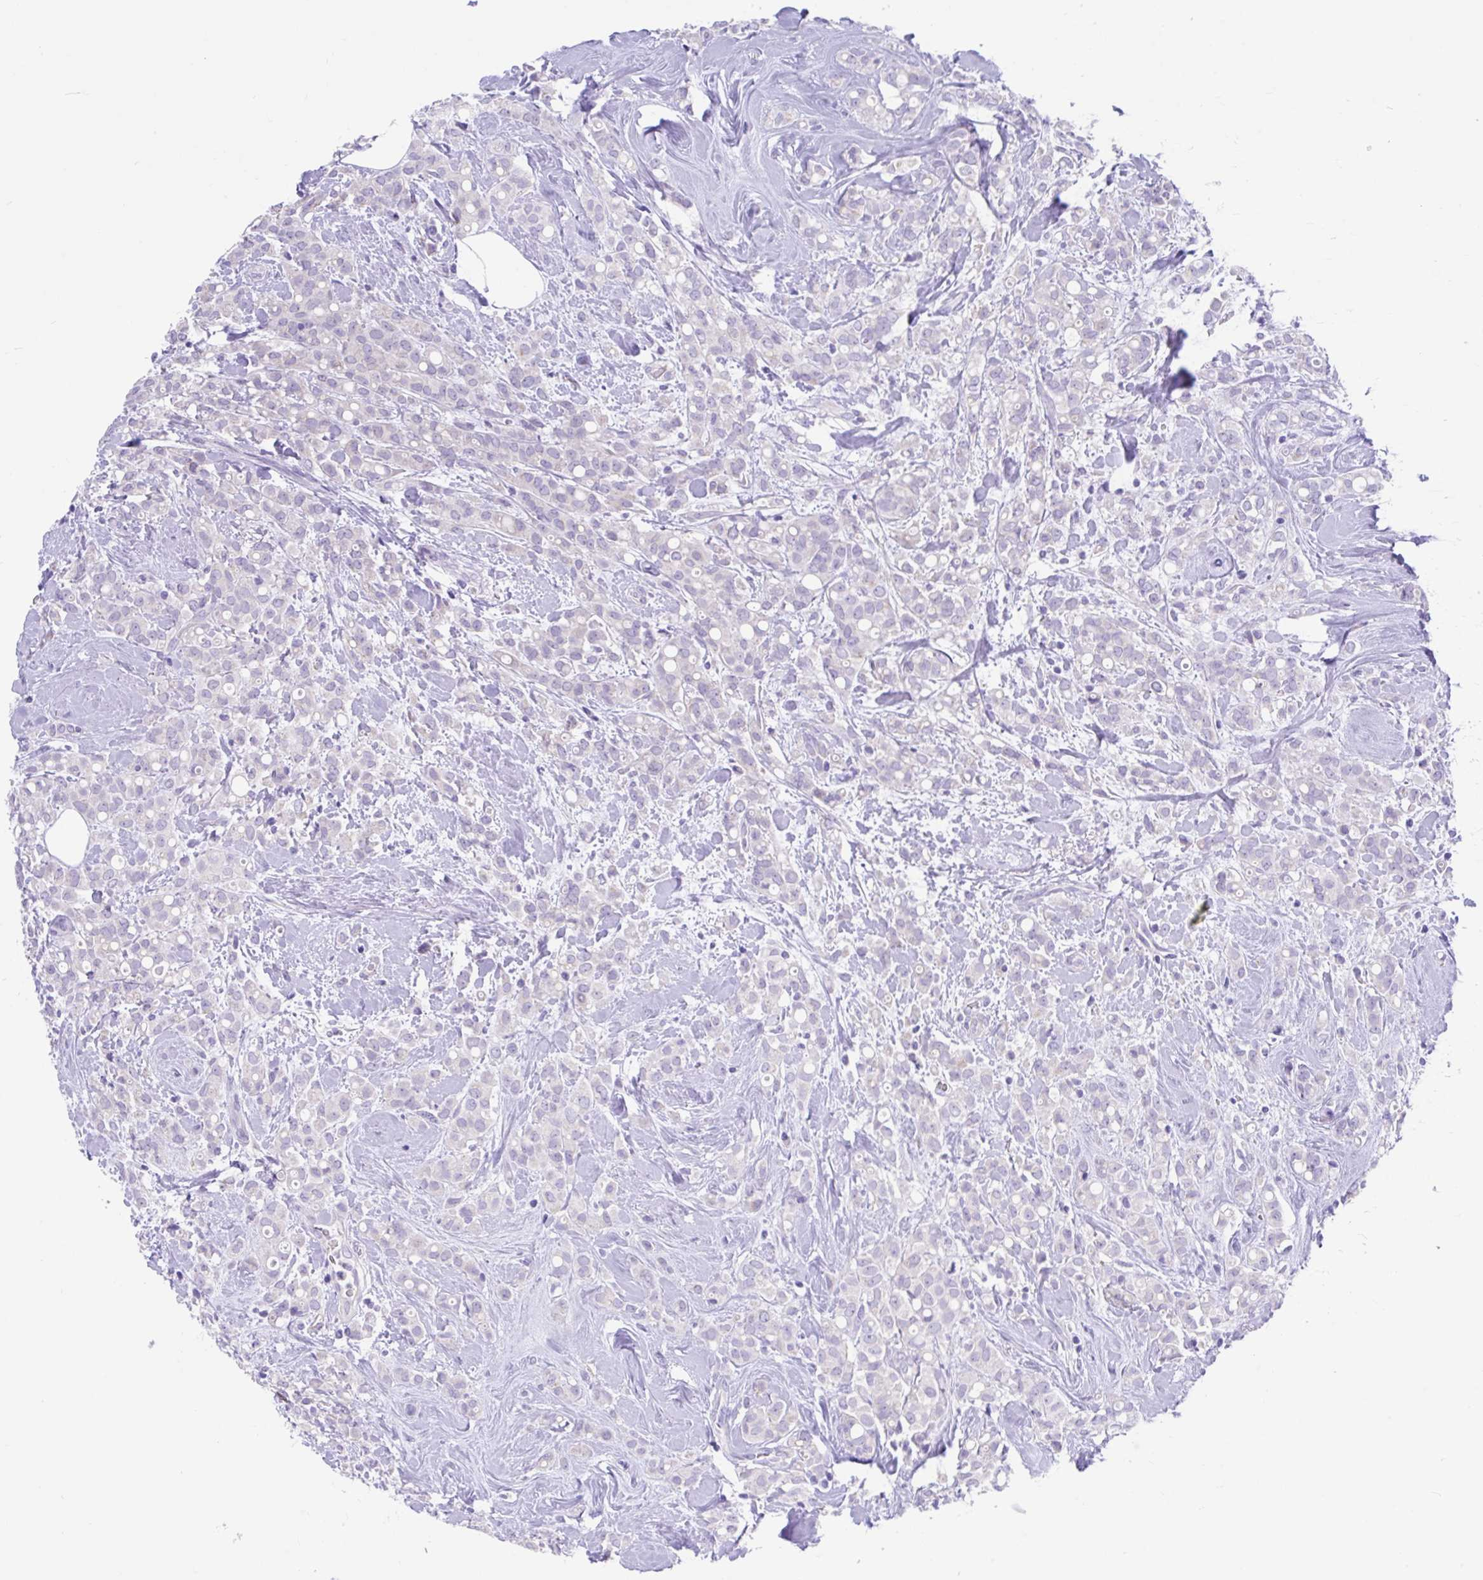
{"staining": {"intensity": "negative", "quantity": "none", "location": "none"}, "tissue": "breast cancer", "cell_type": "Tumor cells", "image_type": "cancer", "snomed": [{"axis": "morphology", "description": "Lobular carcinoma"}, {"axis": "topography", "description": "Breast"}], "caption": "Protein analysis of breast lobular carcinoma reveals no significant positivity in tumor cells. (DAB IHC, high magnification).", "gene": "CCSAP", "patient": {"sex": "female", "age": 68}}